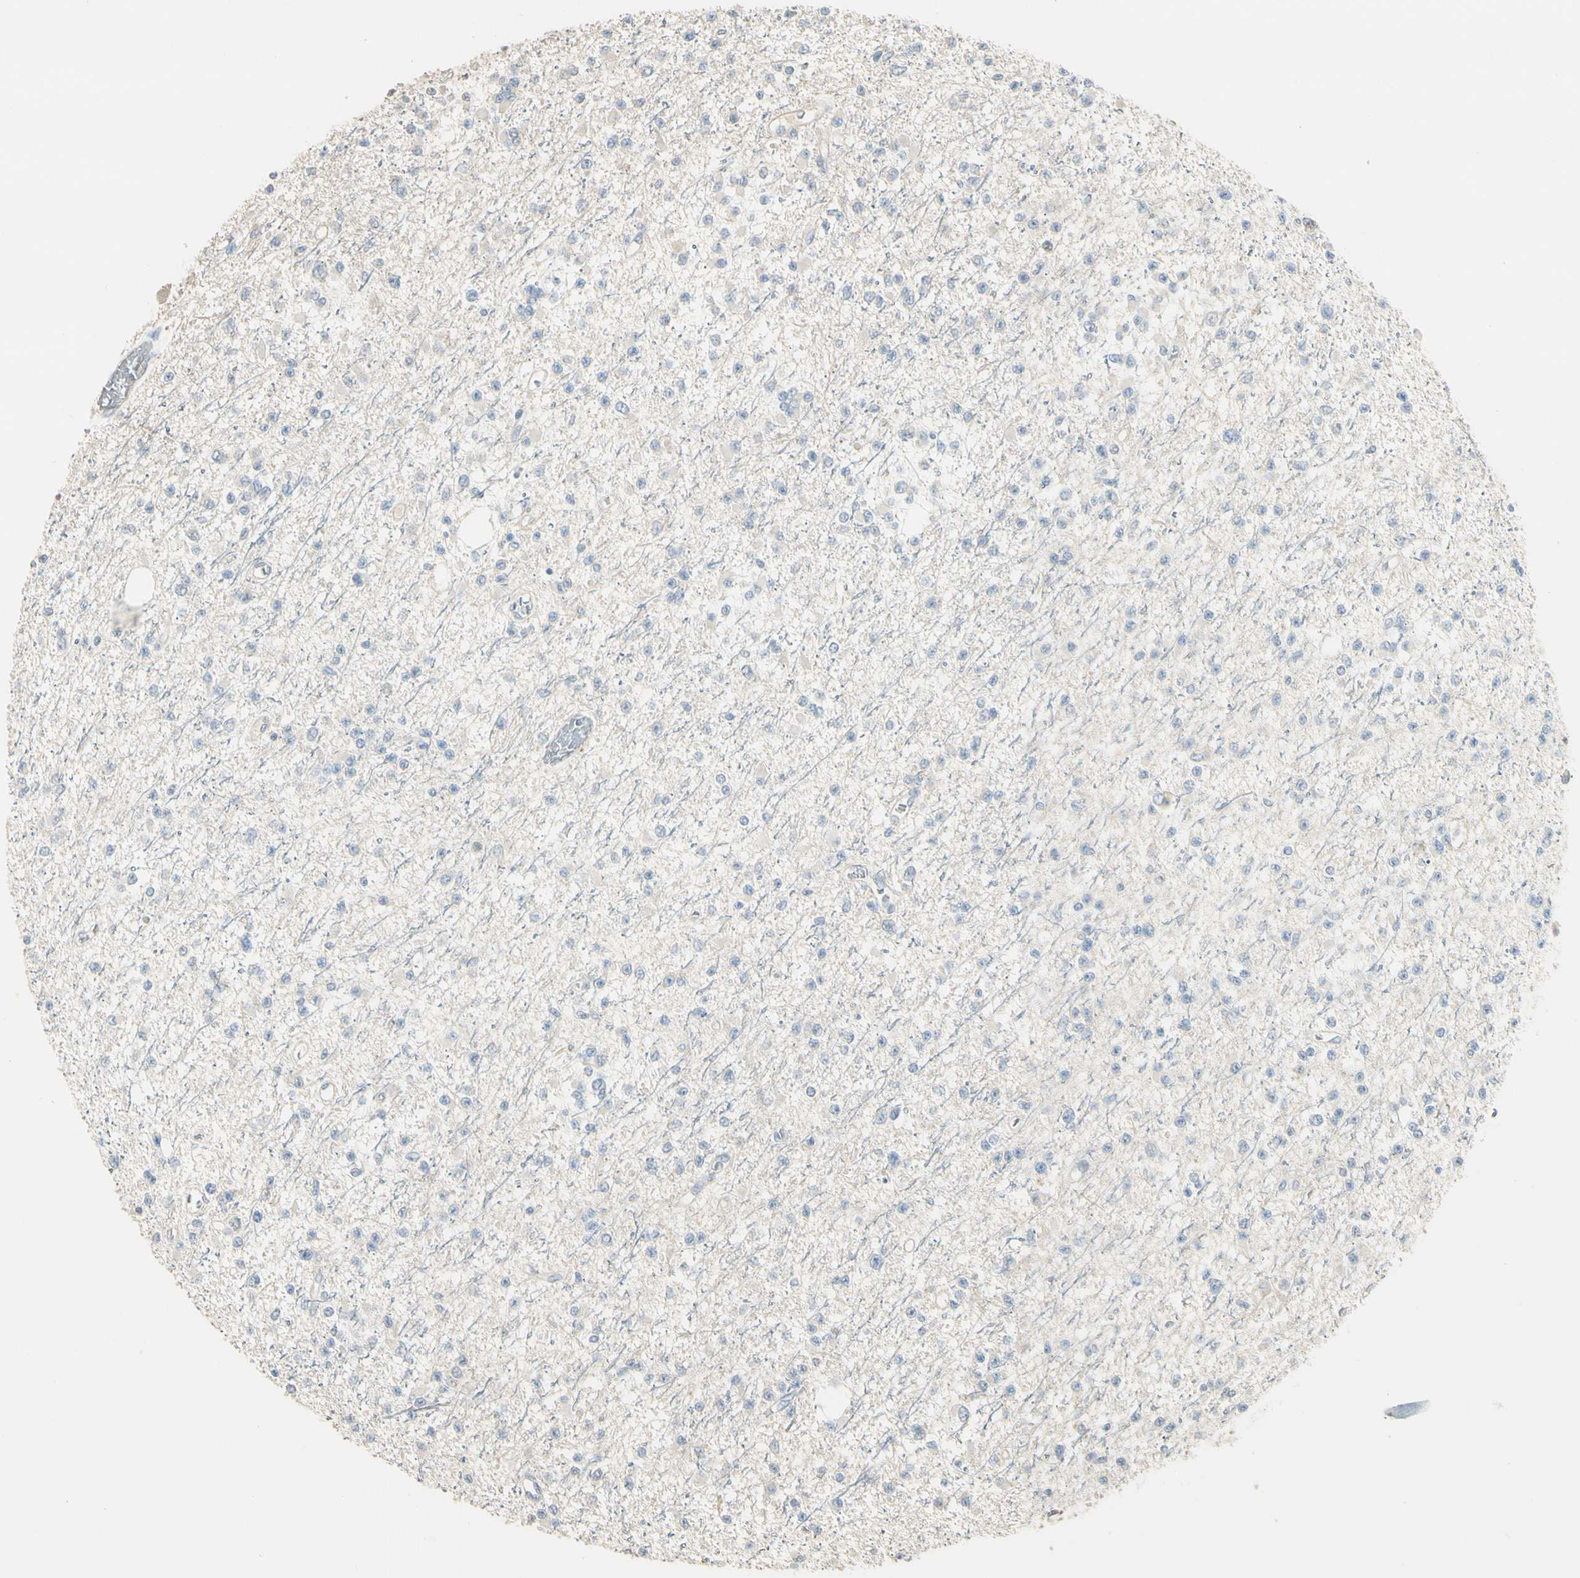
{"staining": {"intensity": "negative", "quantity": "none", "location": "none"}, "tissue": "glioma", "cell_type": "Tumor cells", "image_type": "cancer", "snomed": [{"axis": "morphology", "description": "Glioma, malignant, Low grade"}, {"axis": "topography", "description": "Brain"}], "caption": "Human glioma stained for a protein using immunohistochemistry exhibits no positivity in tumor cells.", "gene": "GNE", "patient": {"sex": "female", "age": 22}}